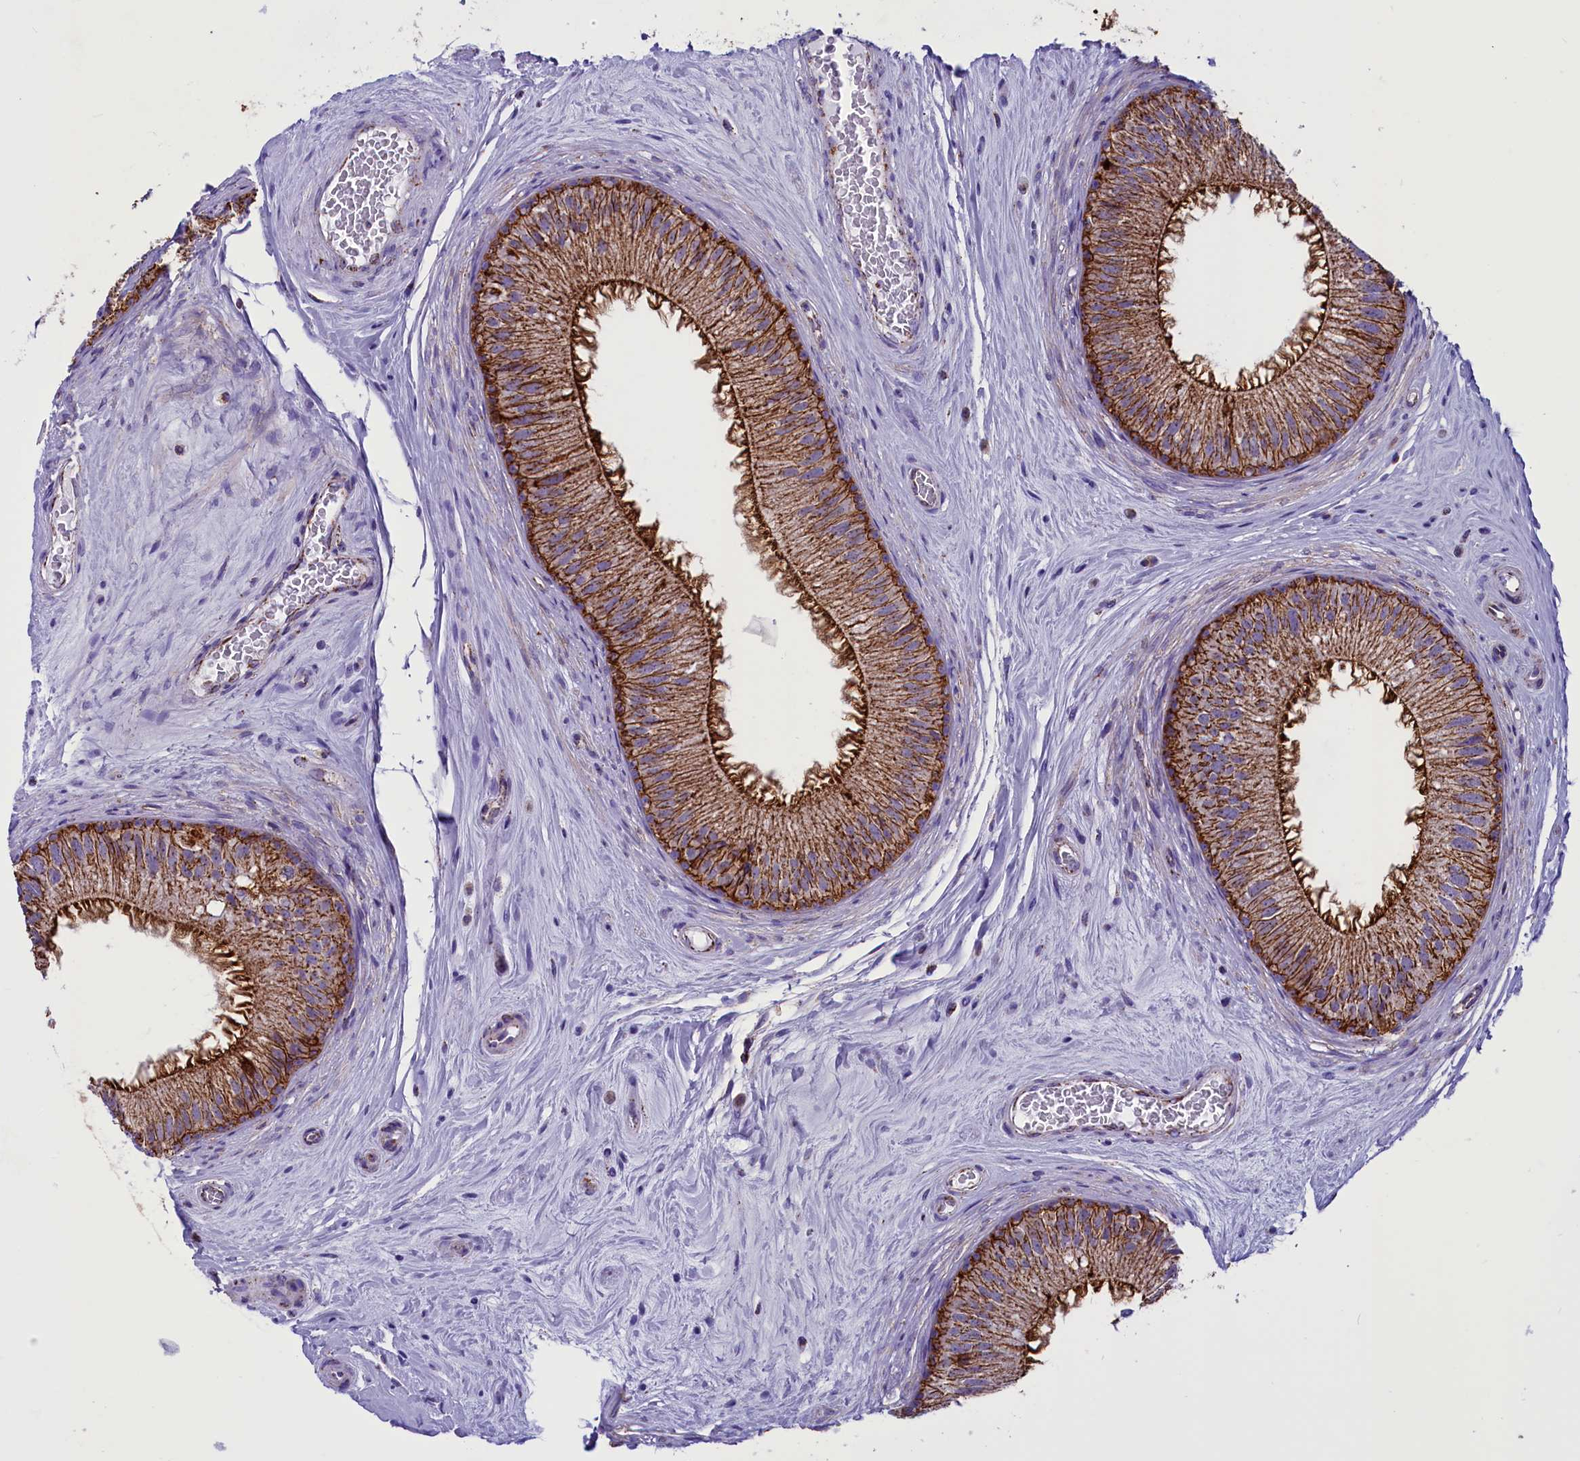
{"staining": {"intensity": "strong", "quantity": ">75%", "location": "cytoplasmic/membranous"}, "tissue": "epididymis", "cell_type": "Glandular cells", "image_type": "normal", "snomed": [{"axis": "morphology", "description": "Normal tissue, NOS"}, {"axis": "topography", "description": "Epididymis"}], "caption": "High-power microscopy captured an immunohistochemistry image of normal epididymis, revealing strong cytoplasmic/membranous staining in about >75% of glandular cells. (DAB (3,3'-diaminobenzidine) = brown stain, brightfield microscopy at high magnification).", "gene": "ICA1L", "patient": {"sex": "male", "age": 33}}